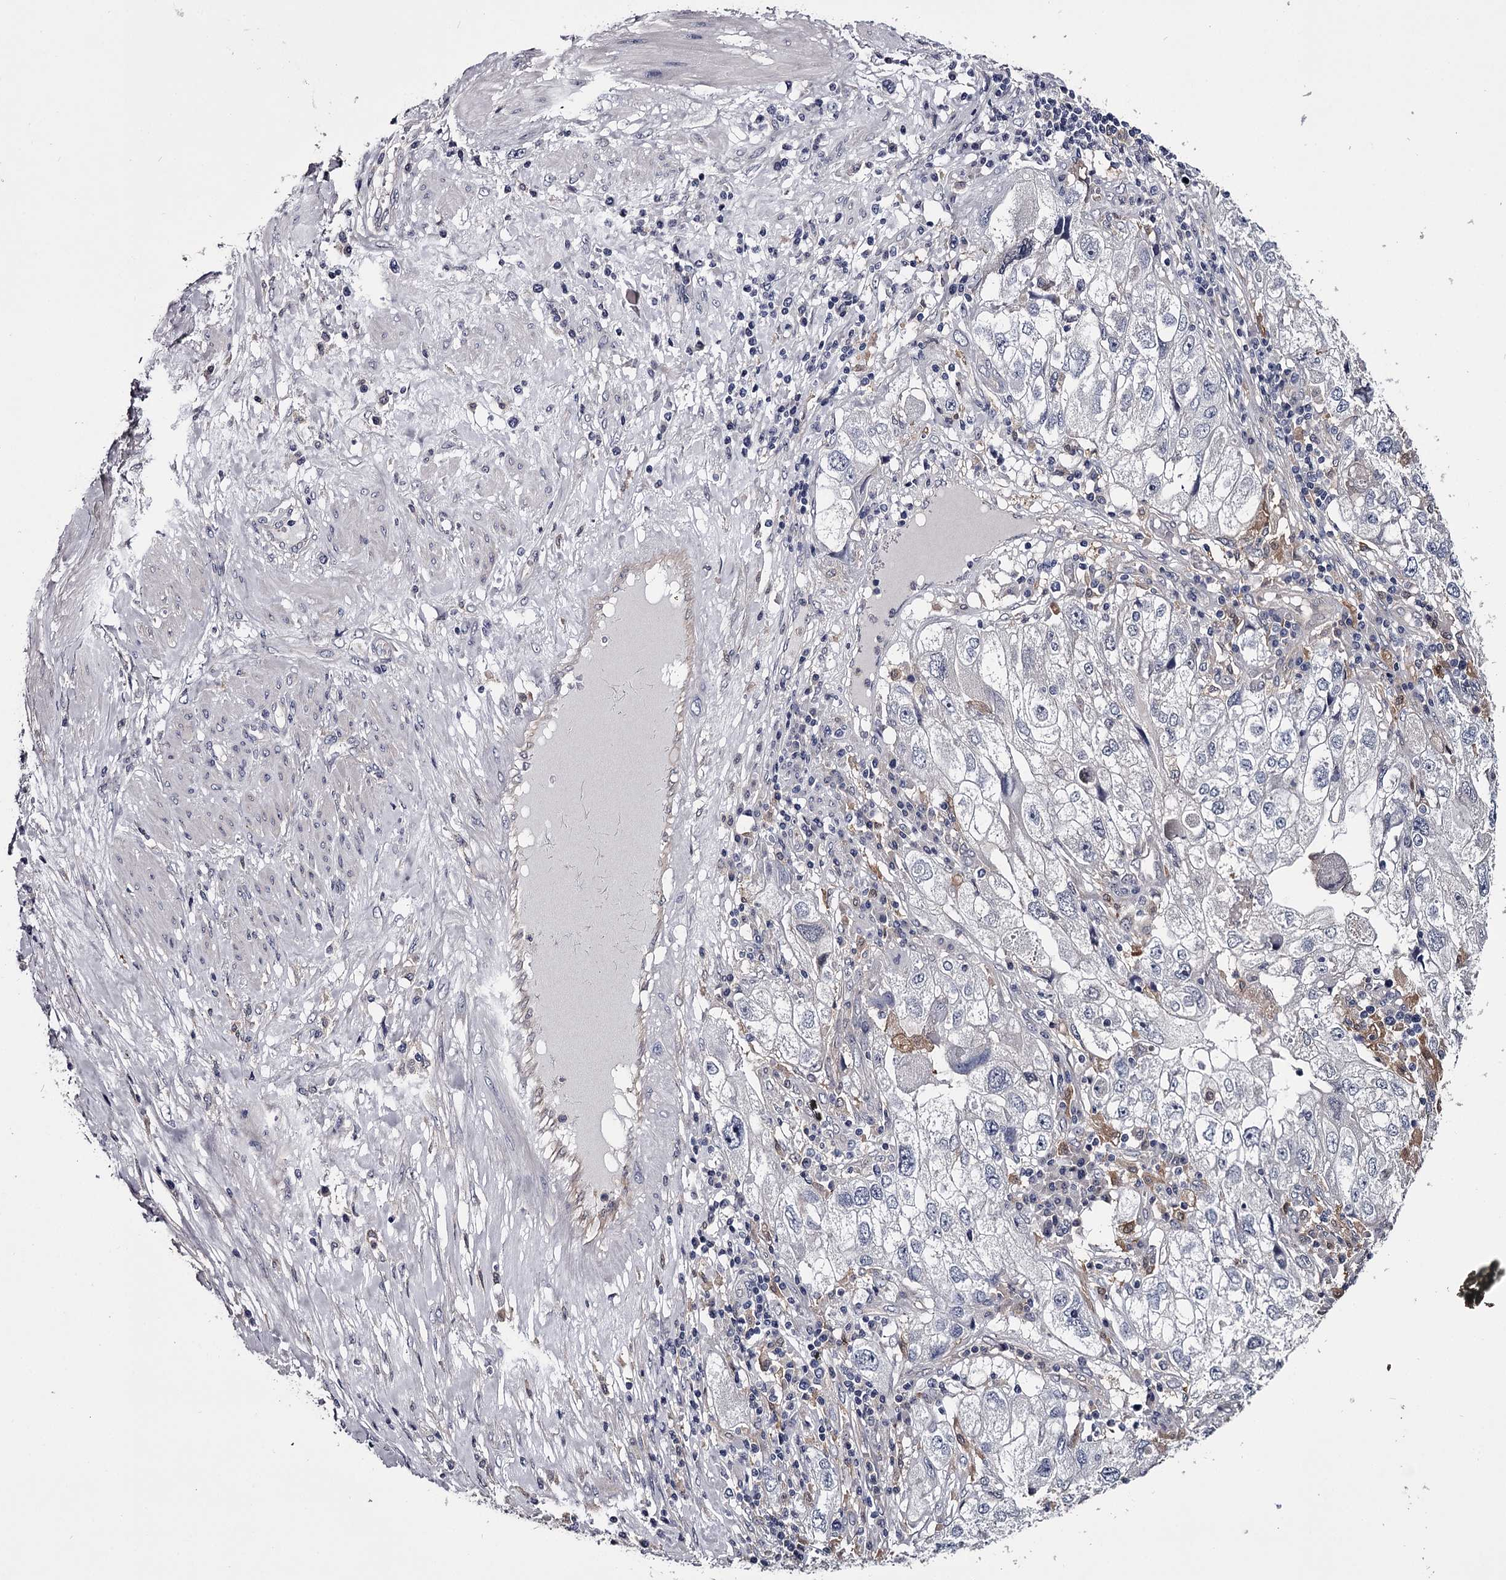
{"staining": {"intensity": "negative", "quantity": "none", "location": "none"}, "tissue": "endometrial cancer", "cell_type": "Tumor cells", "image_type": "cancer", "snomed": [{"axis": "morphology", "description": "Adenocarcinoma, NOS"}, {"axis": "topography", "description": "Endometrium"}], "caption": "High power microscopy photomicrograph of an IHC image of endometrial cancer, revealing no significant expression in tumor cells.", "gene": "GSTO1", "patient": {"sex": "female", "age": 49}}